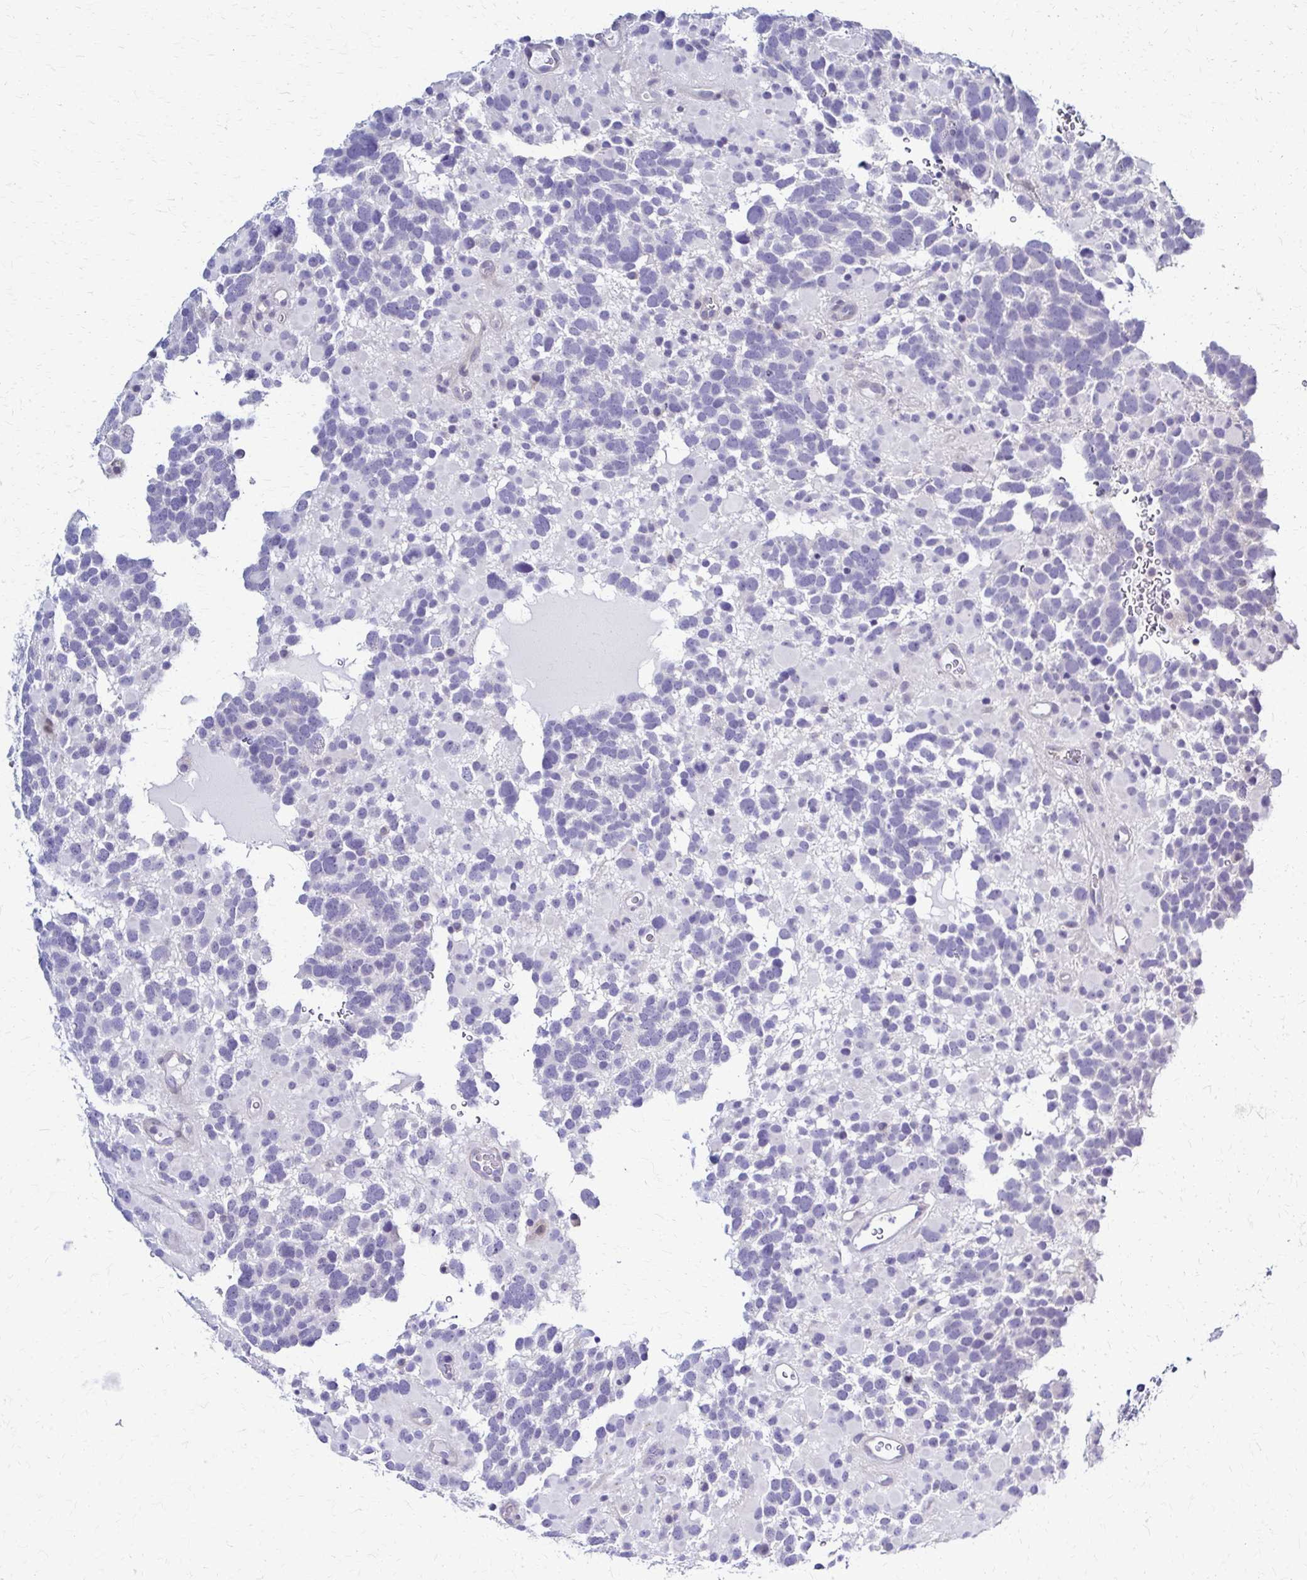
{"staining": {"intensity": "negative", "quantity": "none", "location": "none"}, "tissue": "glioma", "cell_type": "Tumor cells", "image_type": "cancer", "snomed": [{"axis": "morphology", "description": "Glioma, malignant, High grade"}, {"axis": "topography", "description": "Brain"}], "caption": "IHC of malignant glioma (high-grade) displays no positivity in tumor cells. (DAB (3,3'-diaminobenzidine) immunohistochemistry (IHC) with hematoxylin counter stain).", "gene": "RHOBTB2", "patient": {"sex": "female", "age": 40}}